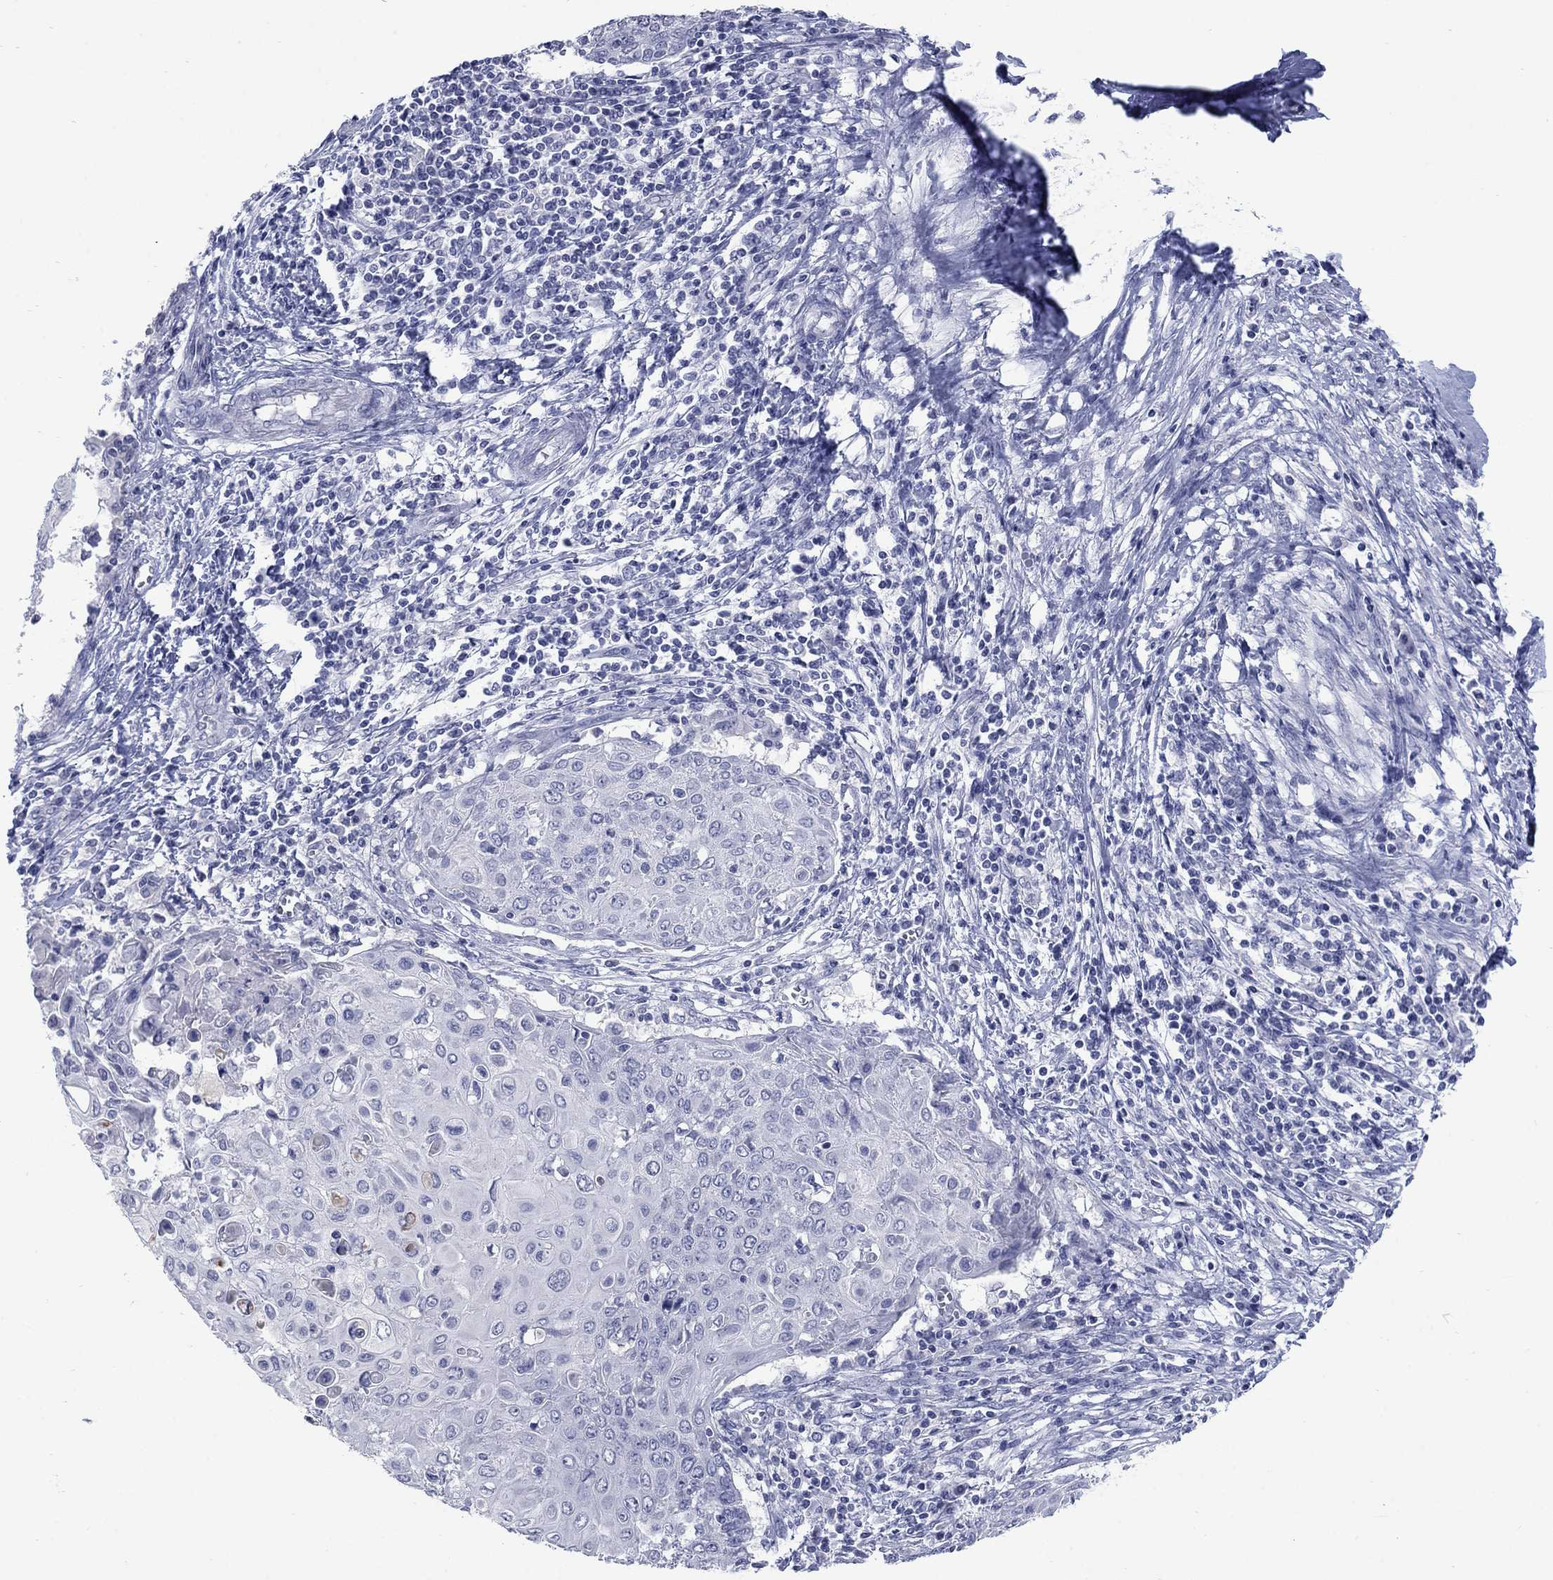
{"staining": {"intensity": "negative", "quantity": "none", "location": "none"}, "tissue": "cervical cancer", "cell_type": "Tumor cells", "image_type": "cancer", "snomed": [{"axis": "morphology", "description": "Squamous cell carcinoma, NOS"}, {"axis": "topography", "description": "Cervix"}], "caption": "Tumor cells show no significant protein expression in cervical cancer. (DAB immunohistochemistry, high magnification).", "gene": "ATP6V1G2", "patient": {"sex": "female", "age": 39}}